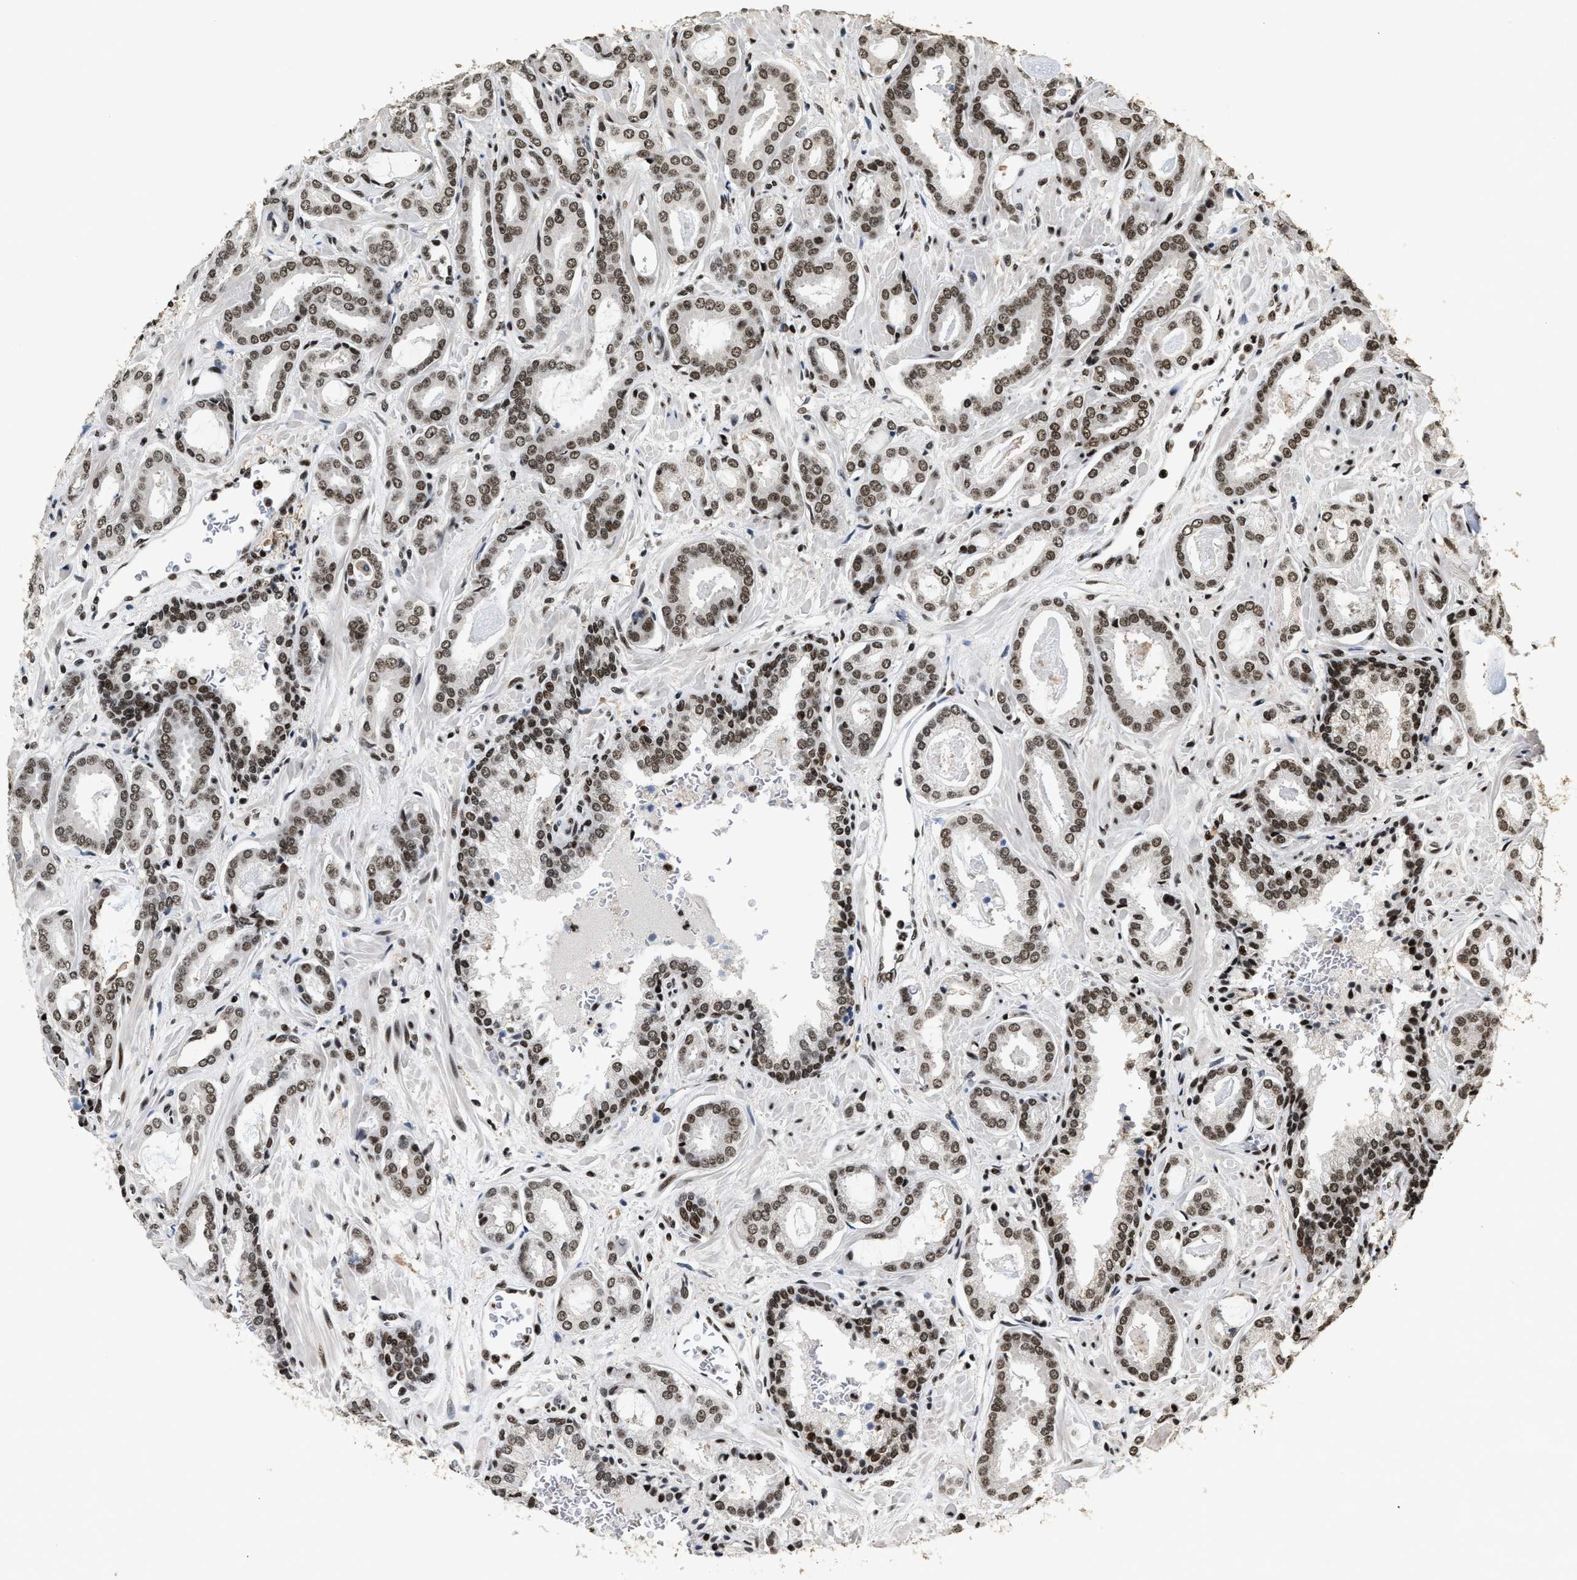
{"staining": {"intensity": "moderate", "quantity": ">75%", "location": "nuclear"}, "tissue": "prostate cancer", "cell_type": "Tumor cells", "image_type": "cancer", "snomed": [{"axis": "morphology", "description": "Adenocarcinoma, Low grade"}, {"axis": "topography", "description": "Prostate"}], "caption": "Brown immunohistochemical staining in human prostate cancer exhibits moderate nuclear staining in about >75% of tumor cells.", "gene": "RAD21", "patient": {"sex": "male", "age": 53}}